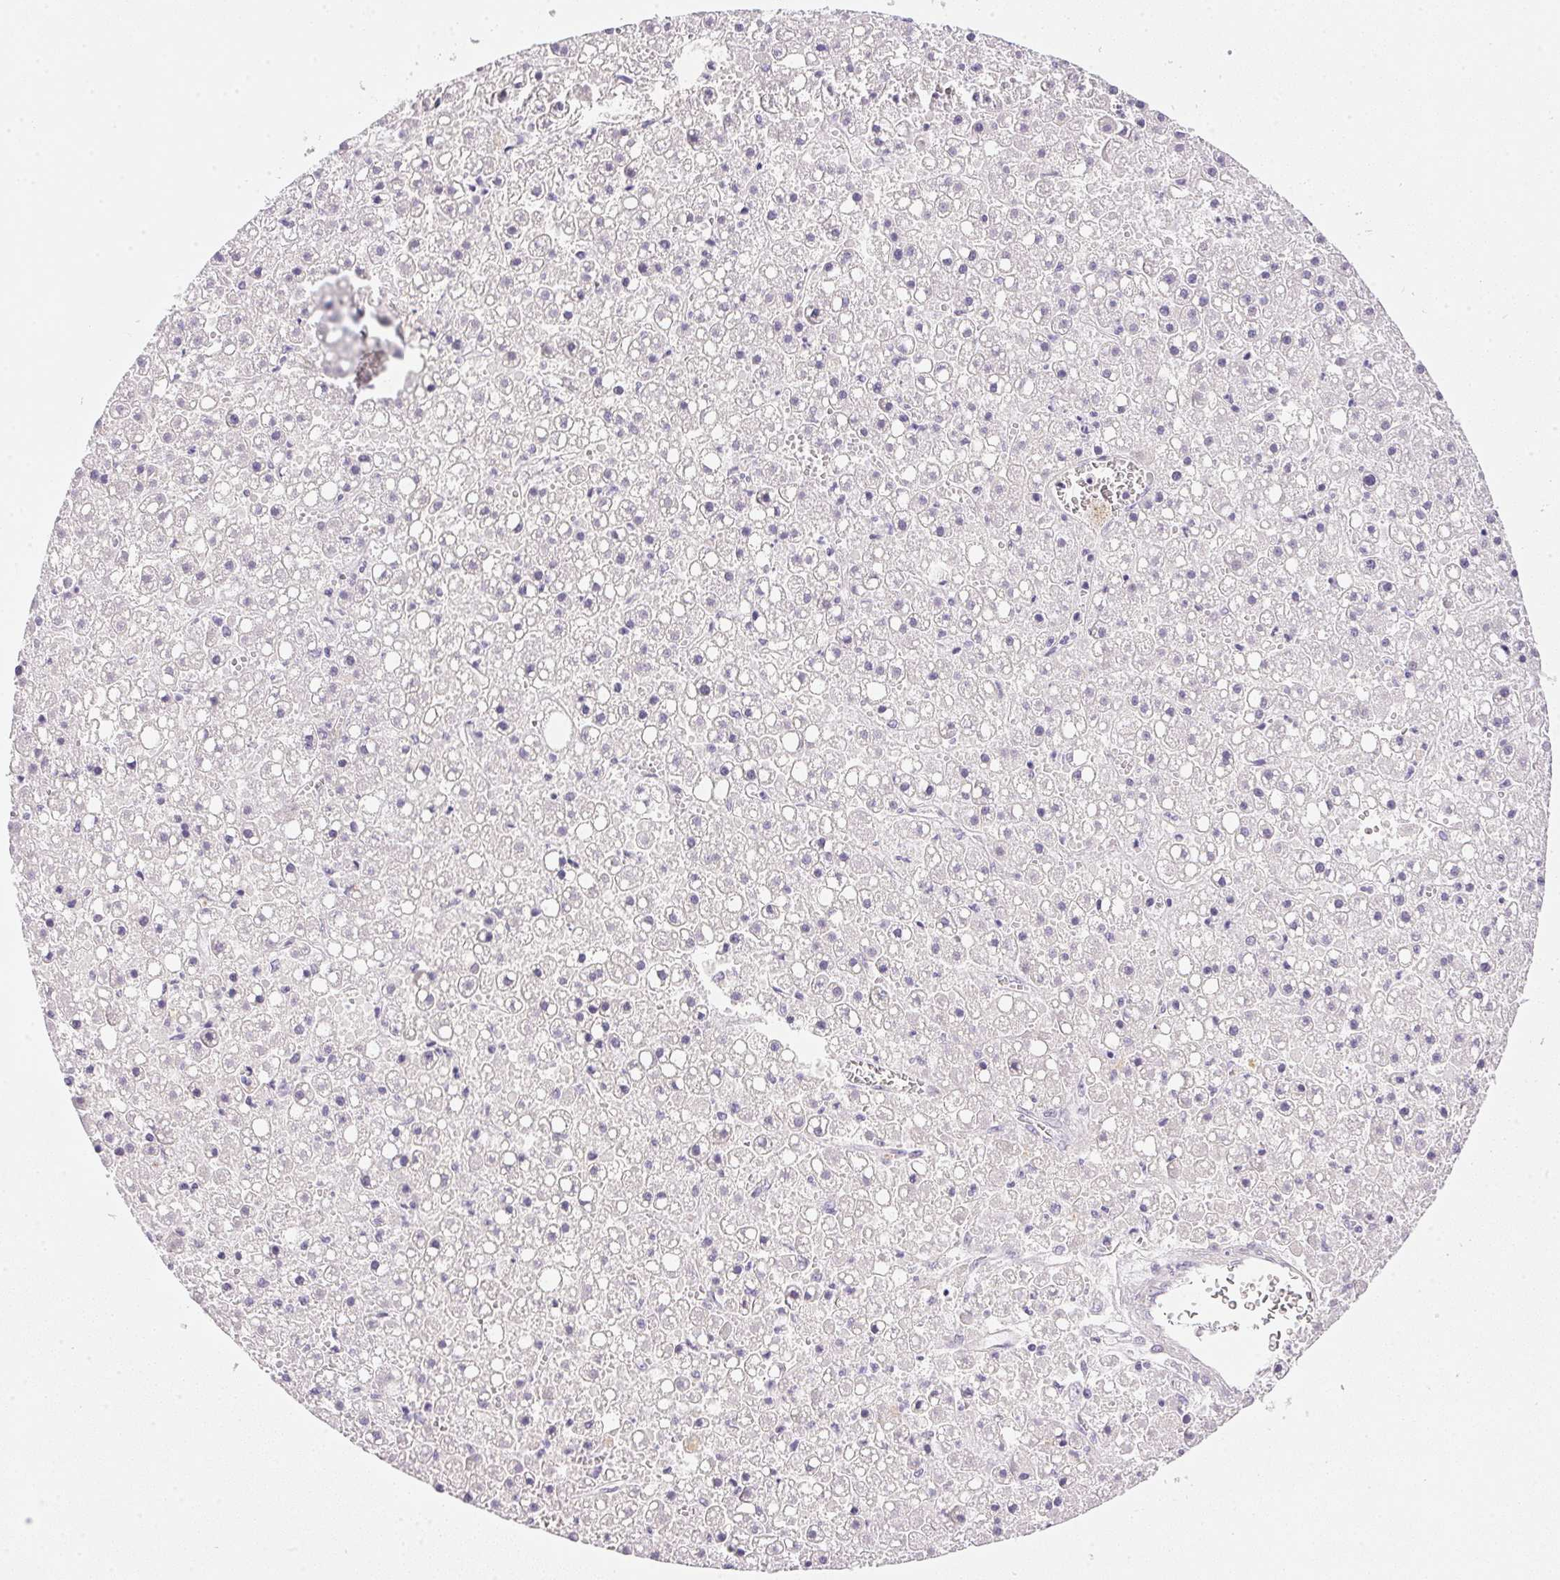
{"staining": {"intensity": "negative", "quantity": "none", "location": "none"}, "tissue": "liver cancer", "cell_type": "Tumor cells", "image_type": "cancer", "snomed": [{"axis": "morphology", "description": "Carcinoma, Hepatocellular, NOS"}, {"axis": "topography", "description": "Liver"}], "caption": "The immunohistochemistry image has no significant expression in tumor cells of liver cancer (hepatocellular carcinoma) tissue.", "gene": "SLC17A7", "patient": {"sex": "male", "age": 67}}